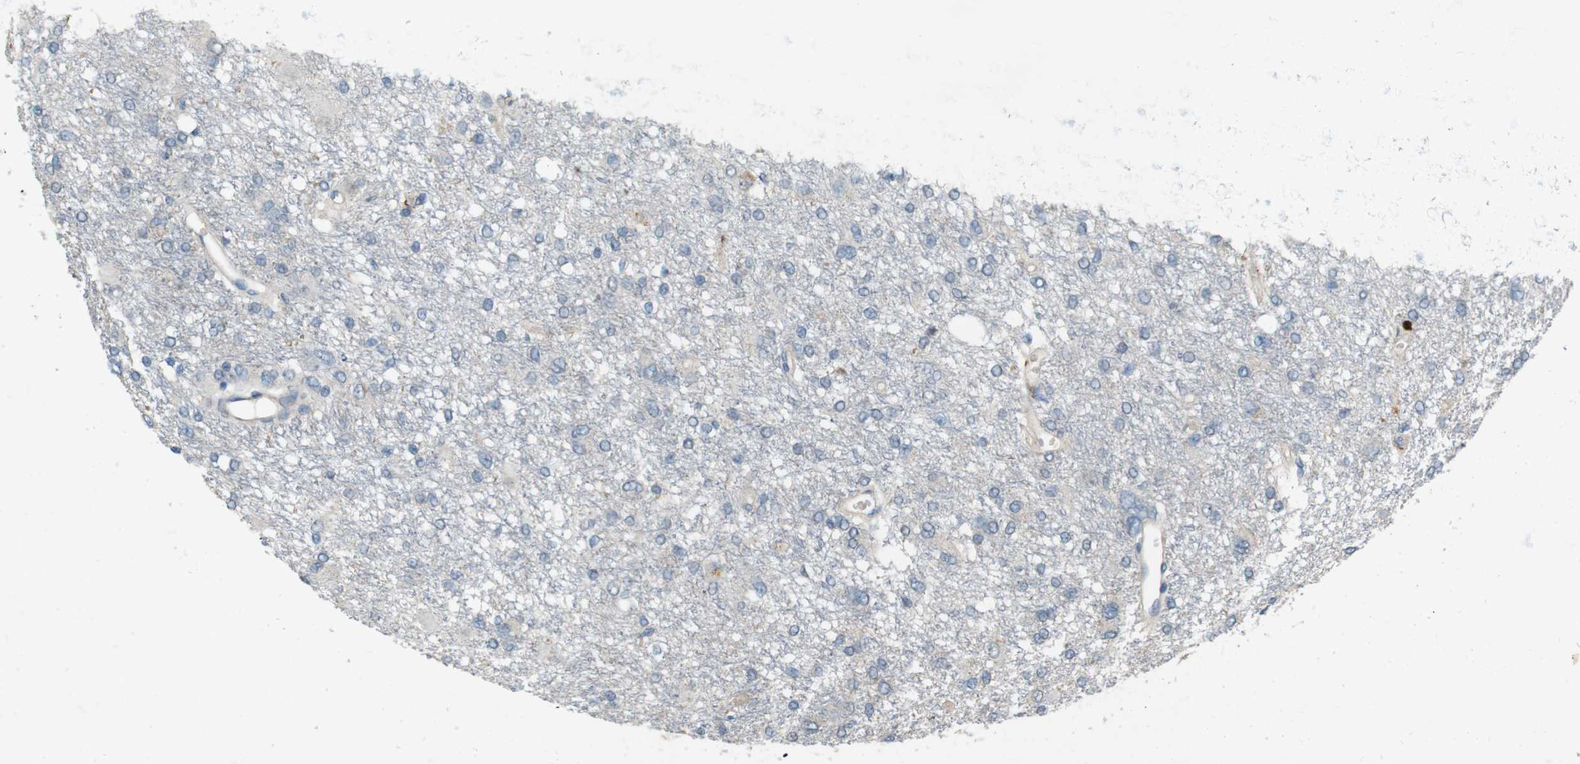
{"staining": {"intensity": "negative", "quantity": "none", "location": "none"}, "tissue": "glioma", "cell_type": "Tumor cells", "image_type": "cancer", "snomed": [{"axis": "morphology", "description": "Glioma, malignant, High grade"}, {"axis": "topography", "description": "Brain"}], "caption": "Immunohistochemical staining of glioma shows no significant expression in tumor cells. (IHC, brightfield microscopy, high magnification).", "gene": "PVR", "patient": {"sex": "female", "age": 59}}